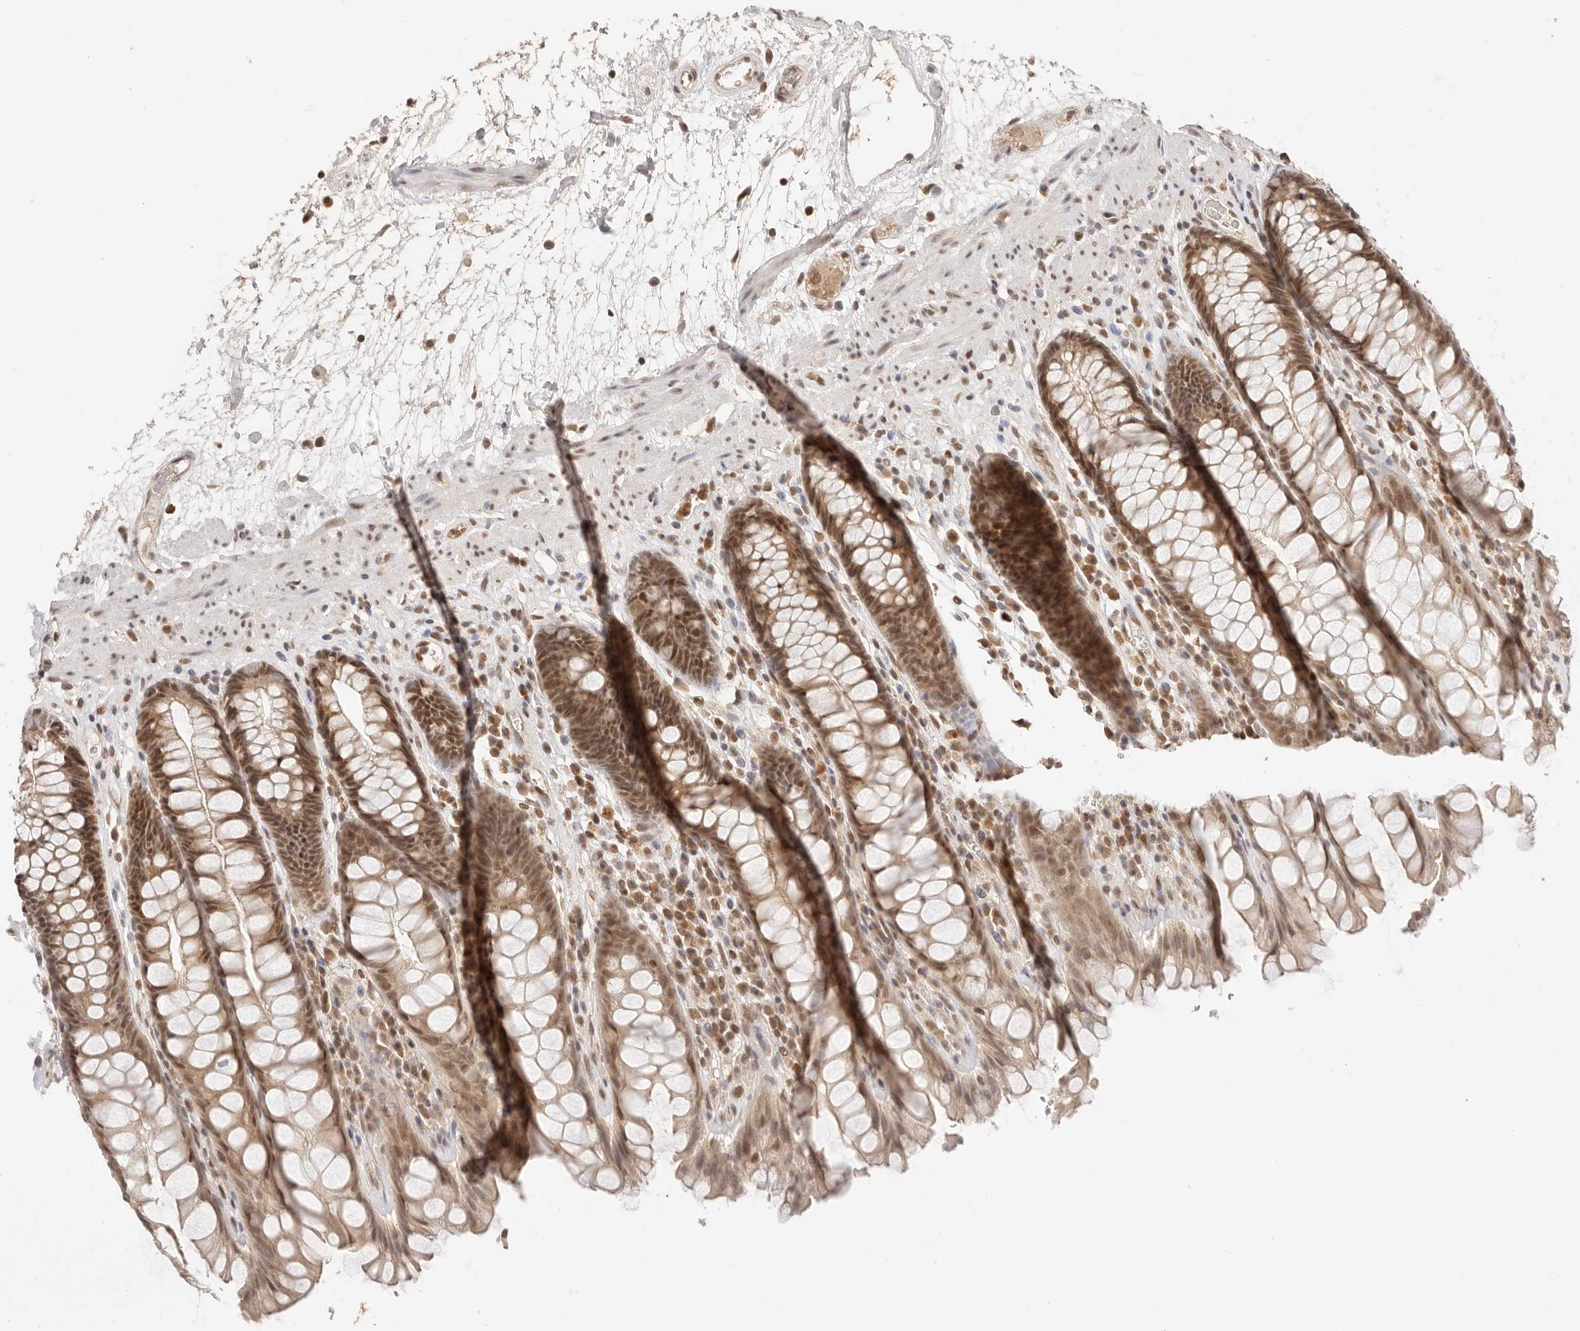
{"staining": {"intensity": "moderate", "quantity": ">75%", "location": "cytoplasmic/membranous,nuclear"}, "tissue": "rectum", "cell_type": "Glandular cells", "image_type": "normal", "snomed": [{"axis": "morphology", "description": "Normal tissue, NOS"}, {"axis": "topography", "description": "Rectum"}], "caption": "Immunohistochemical staining of normal rectum displays moderate cytoplasmic/membranous,nuclear protein expression in approximately >75% of glandular cells.", "gene": "RFC3", "patient": {"sex": "male", "age": 64}}